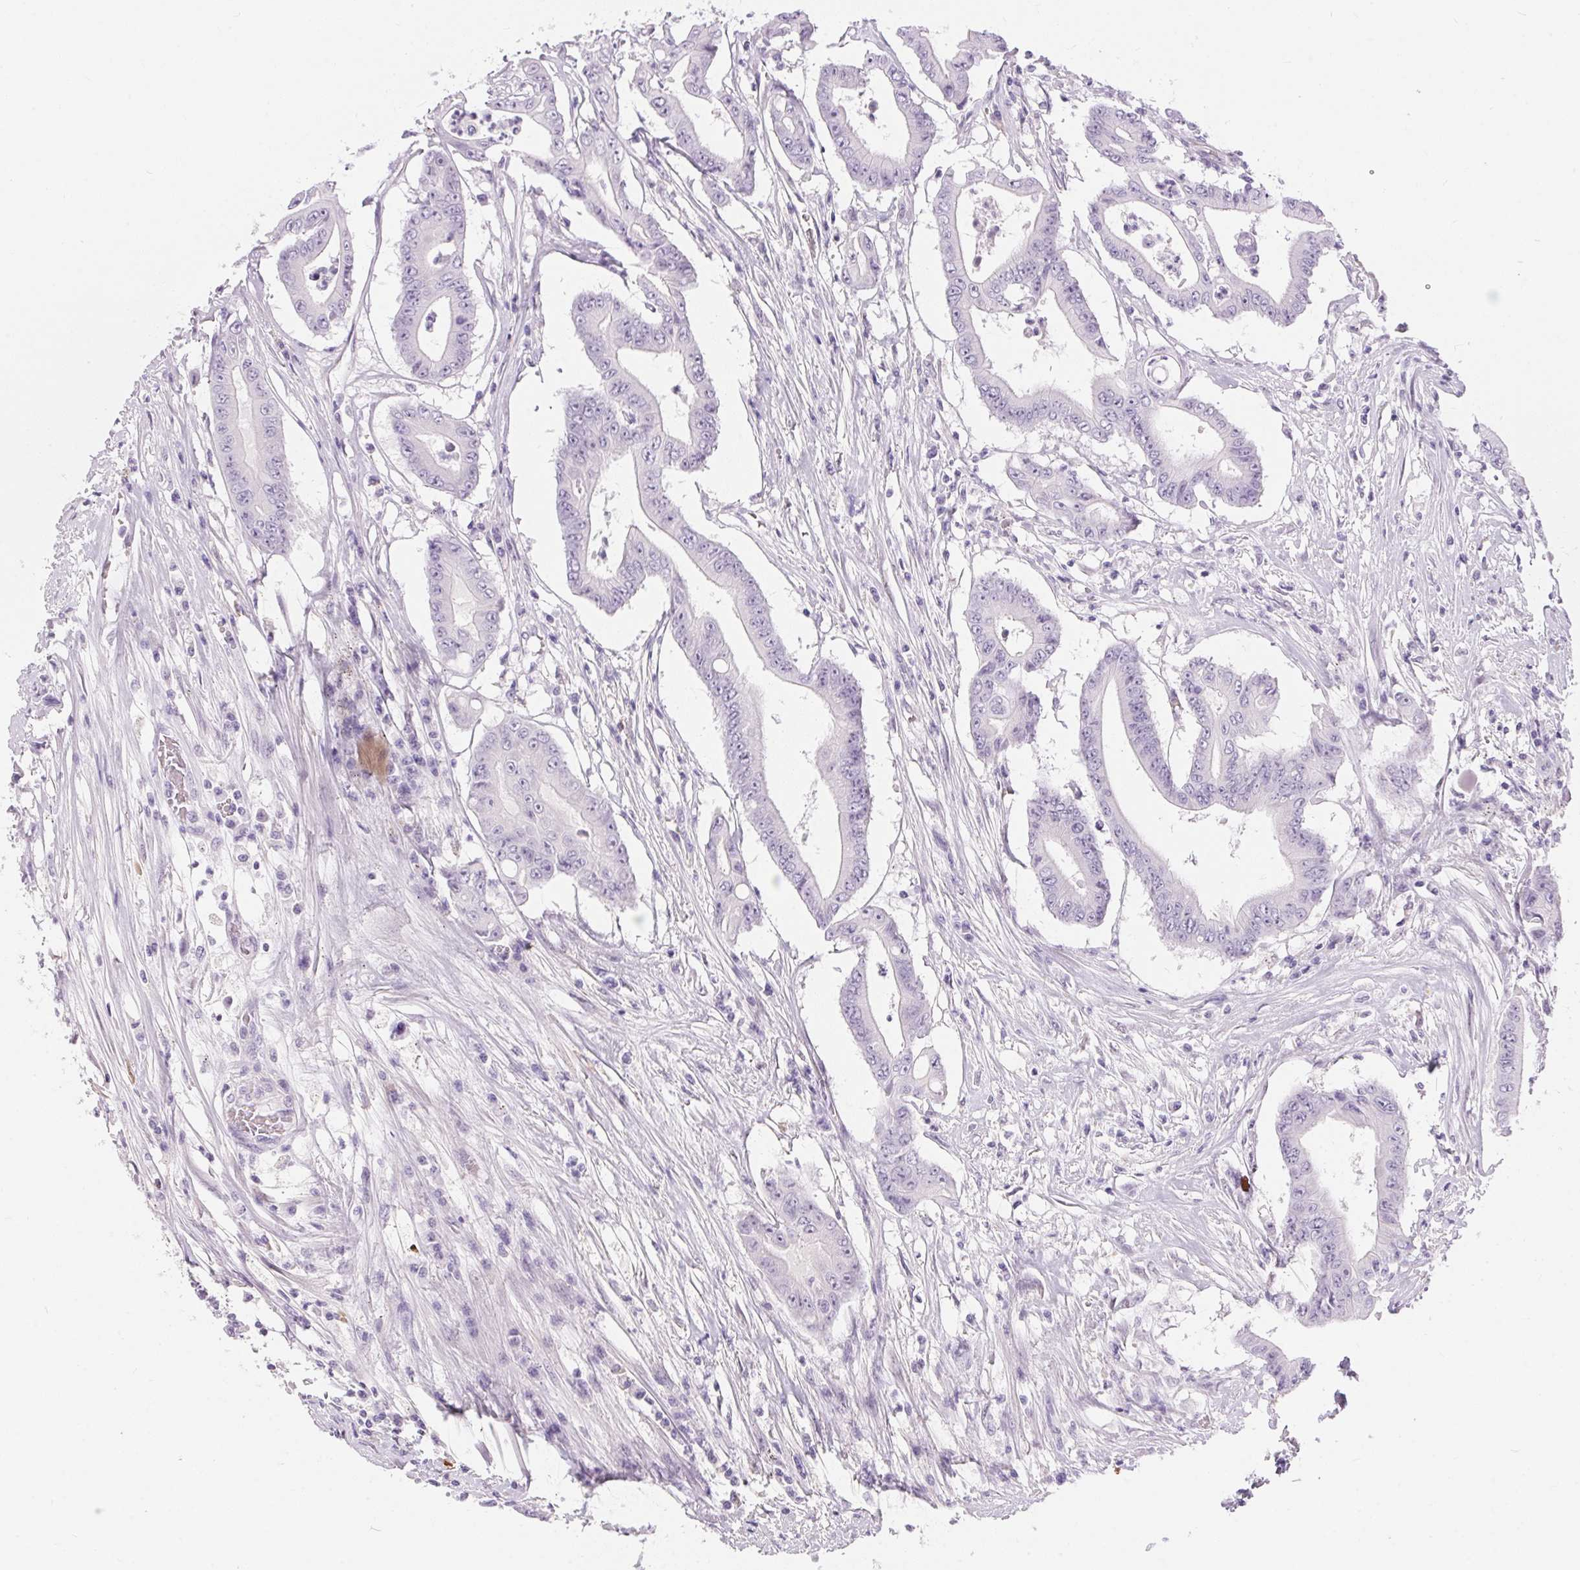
{"staining": {"intensity": "negative", "quantity": "none", "location": "none"}, "tissue": "colorectal cancer", "cell_type": "Tumor cells", "image_type": "cancer", "snomed": [{"axis": "morphology", "description": "Adenocarcinoma, NOS"}, {"axis": "topography", "description": "Rectum"}], "caption": "DAB (3,3'-diaminobenzidine) immunohistochemical staining of human colorectal cancer (adenocarcinoma) displays no significant expression in tumor cells.", "gene": "GBP6", "patient": {"sex": "male", "age": 54}}